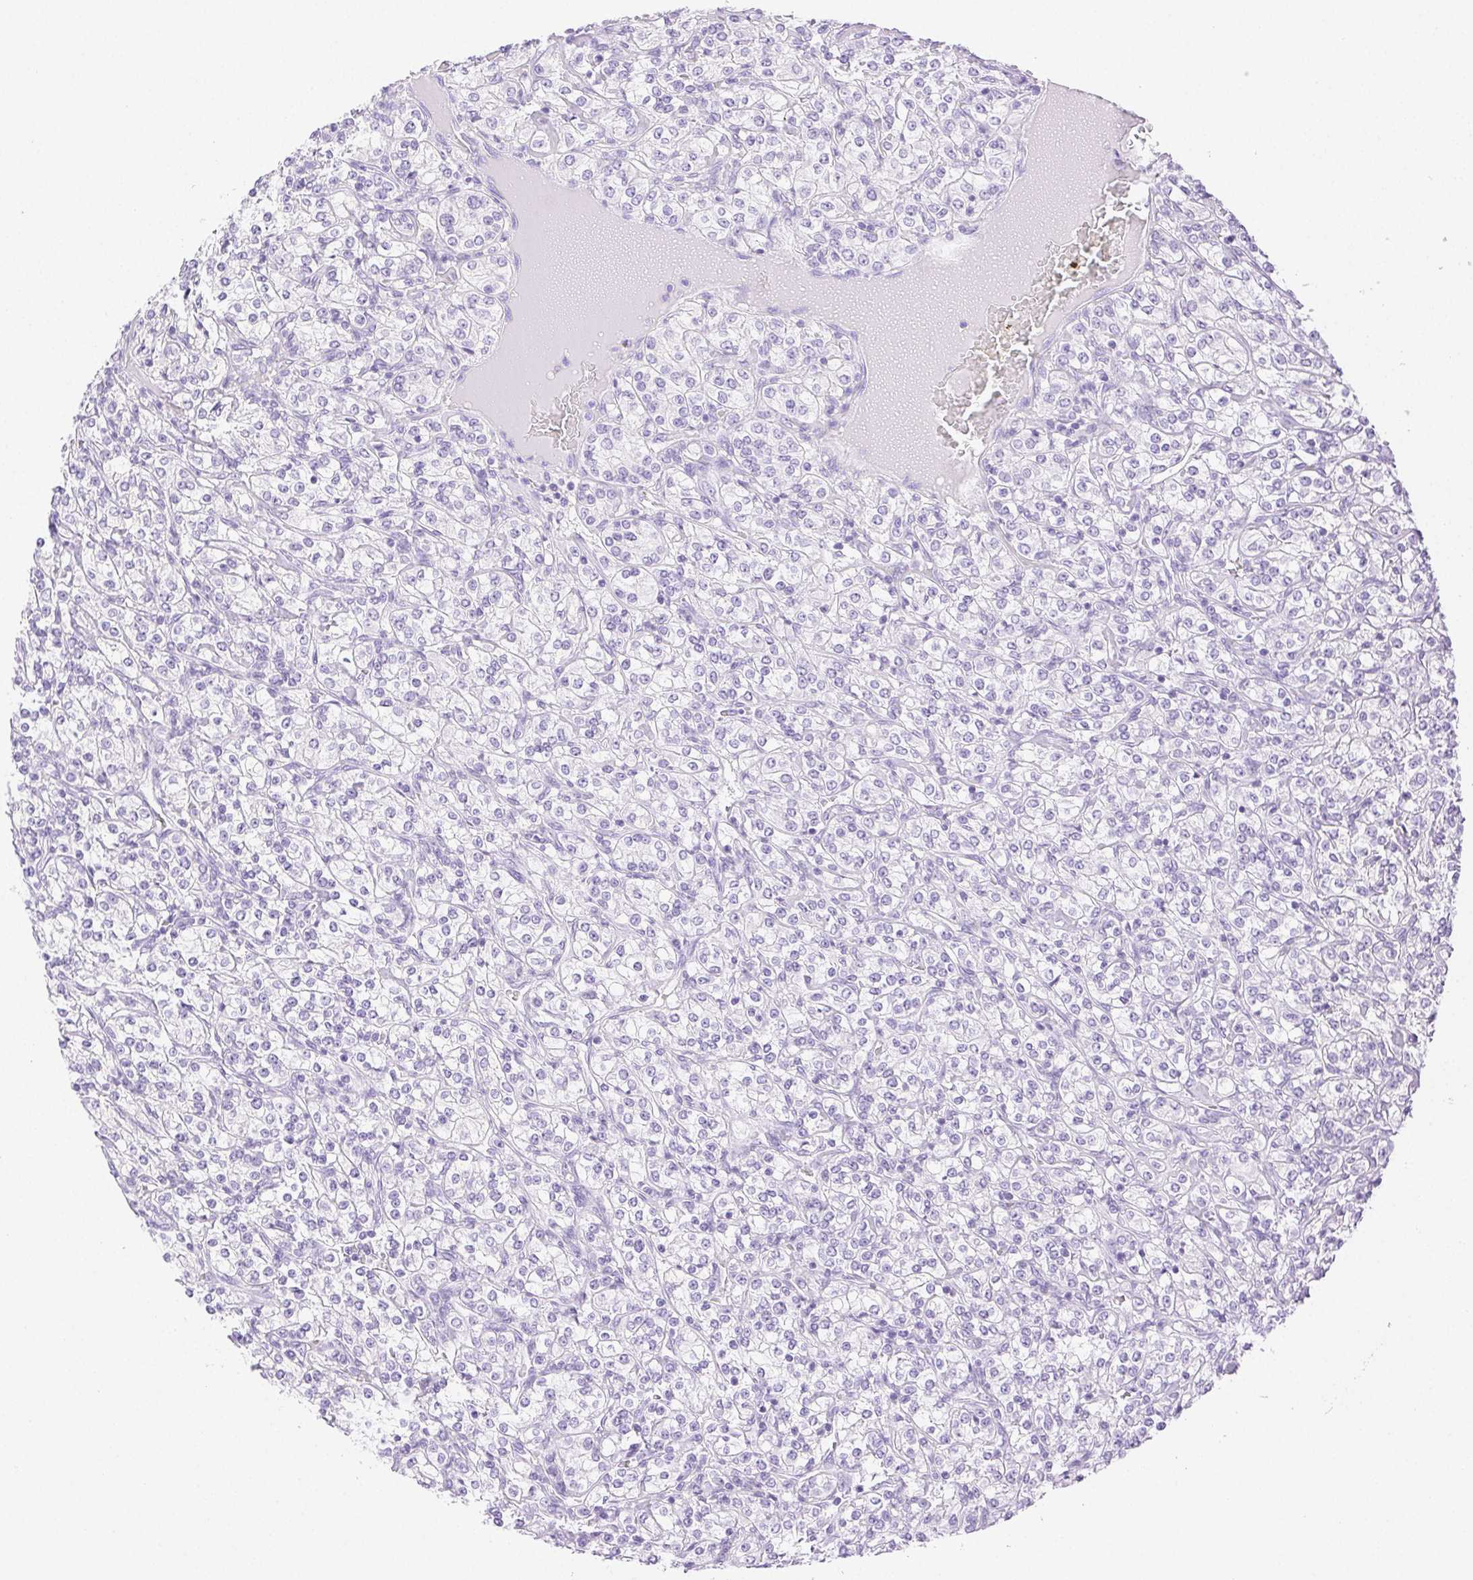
{"staining": {"intensity": "negative", "quantity": "none", "location": "none"}, "tissue": "renal cancer", "cell_type": "Tumor cells", "image_type": "cancer", "snomed": [{"axis": "morphology", "description": "Adenocarcinoma, NOS"}, {"axis": "topography", "description": "Kidney"}], "caption": "An immunohistochemistry histopathology image of renal cancer is shown. There is no staining in tumor cells of renal cancer. The staining is performed using DAB (3,3'-diaminobenzidine) brown chromogen with nuclei counter-stained in using hematoxylin.", "gene": "SPACA4", "patient": {"sex": "male", "age": 77}}